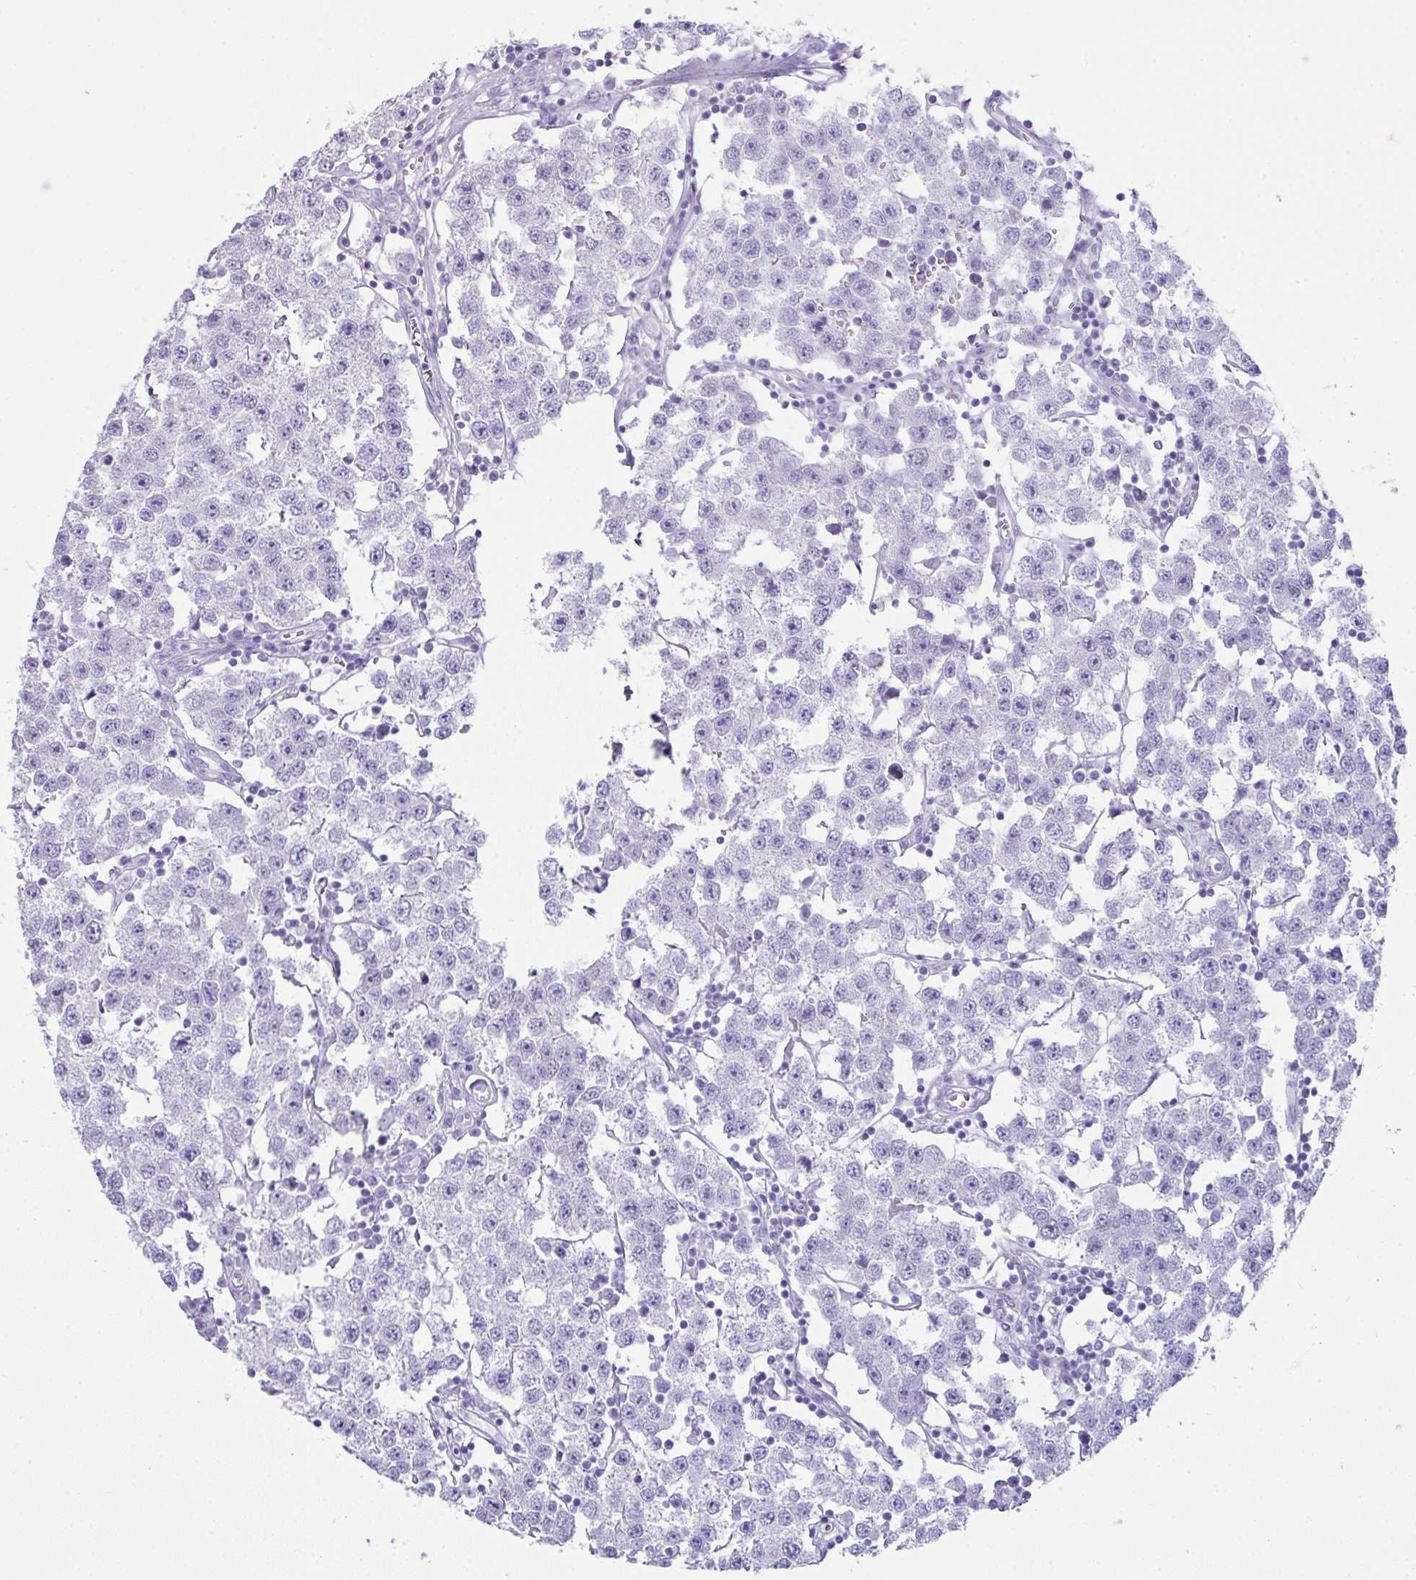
{"staining": {"intensity": "negative", "quantity": "none", "location": "none"}, "tissue": "testis cancer", "cell_type": "Tumor cells", "image_type": "cancer", "snomed": [{"axis": "morphology", "description": "Seminoma, NOS"}, {"axis": "topography", "description": "Testis"}], "caption": "This is an immunohistochemistry (IHC) image of testis seminoma. There is no expression in tumor cells.", "gene": "LGALS4", "patient": {"sex": "male", "age": 34}}